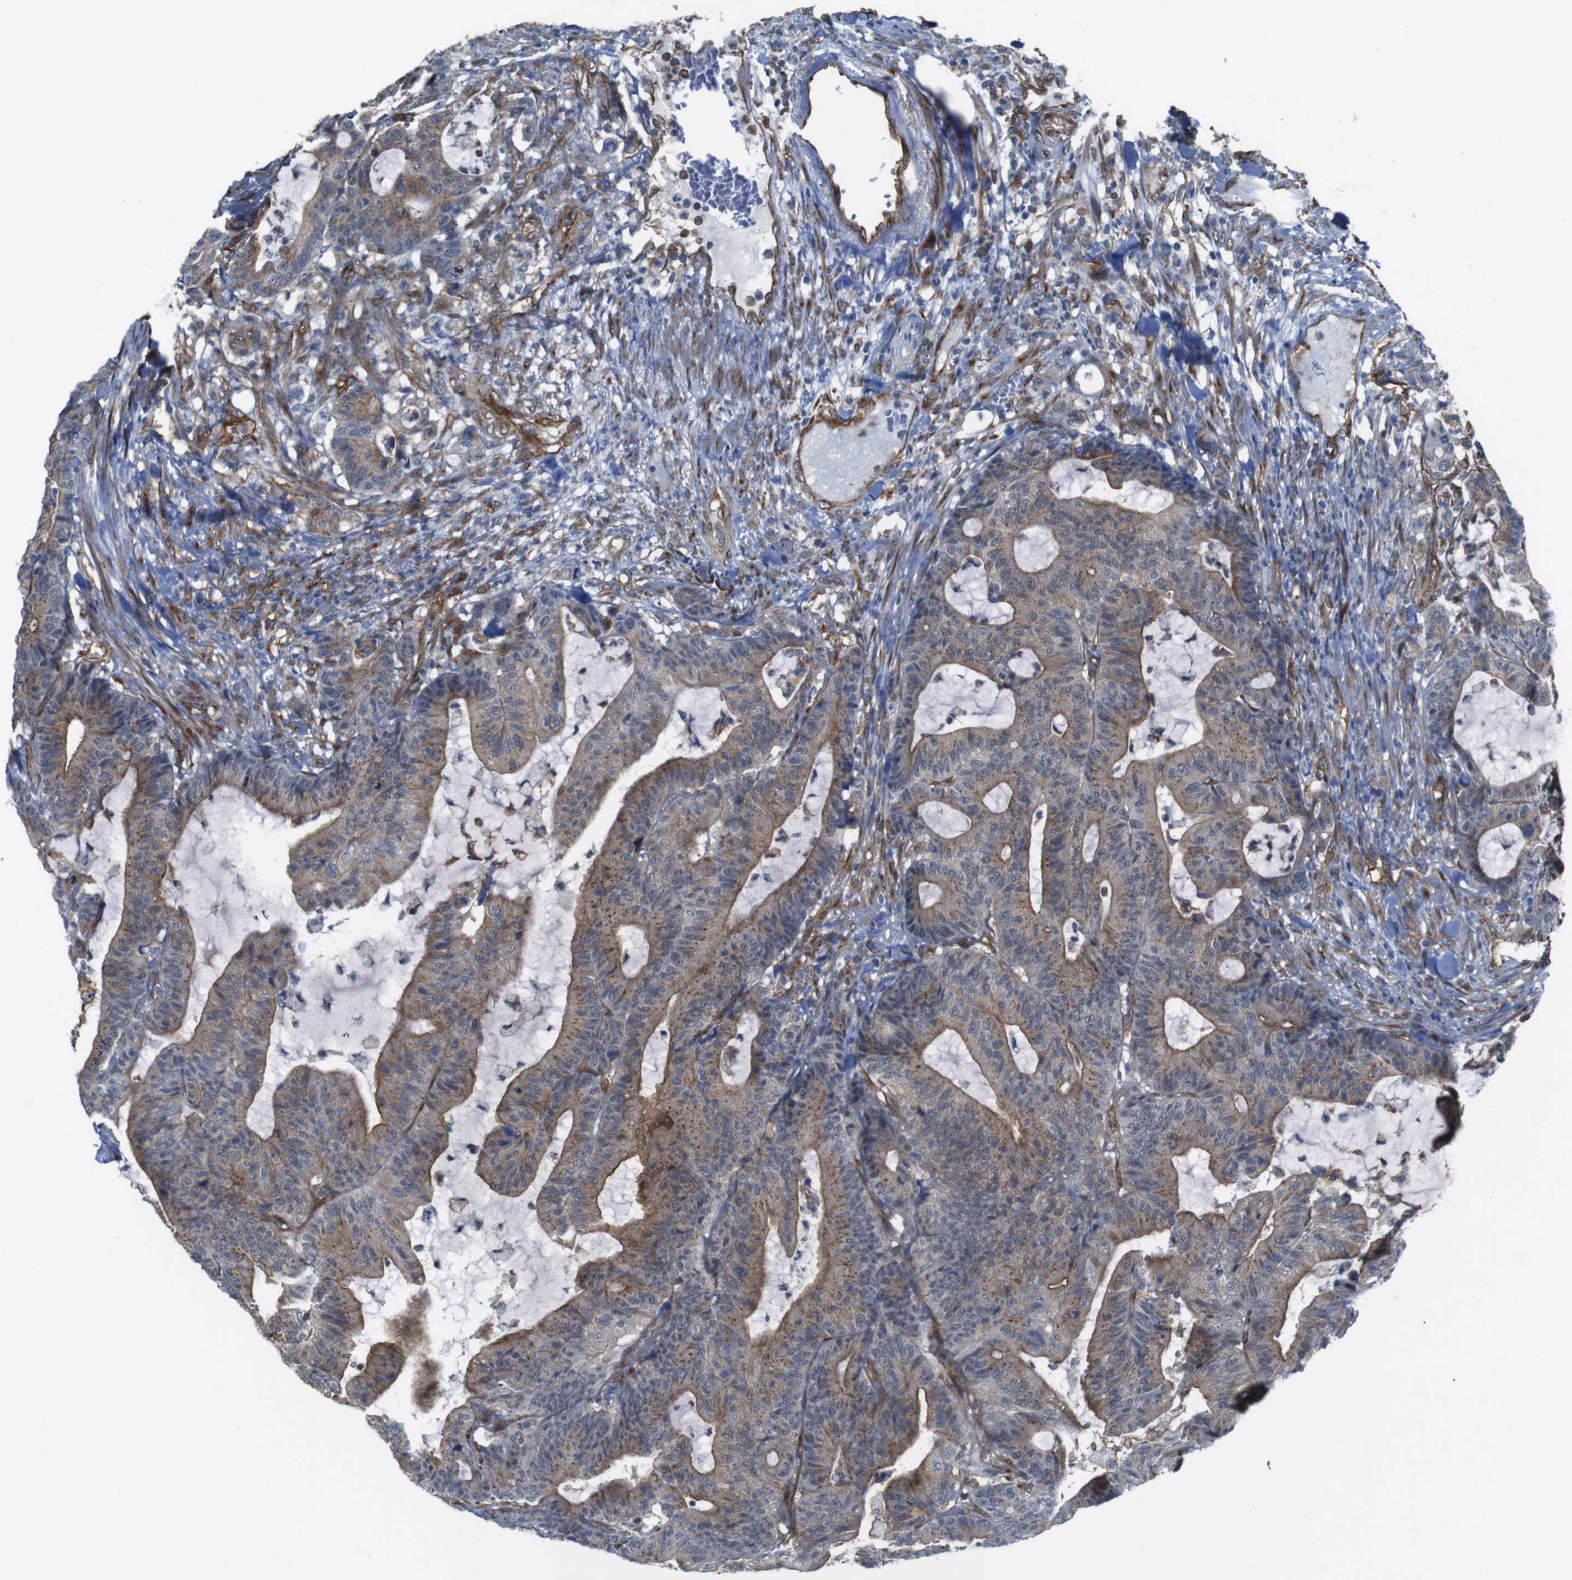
{"staining": {"intensity": "moderate", "quantity": ">75%", "location": "cytoplasmic/membranous"}, "tissue": "colorectal cancer", "cell_type": "Tumor cells", "image_type": "cancer", "snomed": [{"axis": "morphology", "description": "Adenocarcinoma, NOS"}, {"axis": "topography", "description": "Colon"}], "caption": "Protein staining of colorectal adenocarcinoma tissue shows moderate cytoplasmic/membranous expression in approximately >75% of tumor cells. (Brightfield microscopy of DAB IHC at high magnification).", "gene": "PTGER4", "patient": {"sex": "female", "age": 84}}